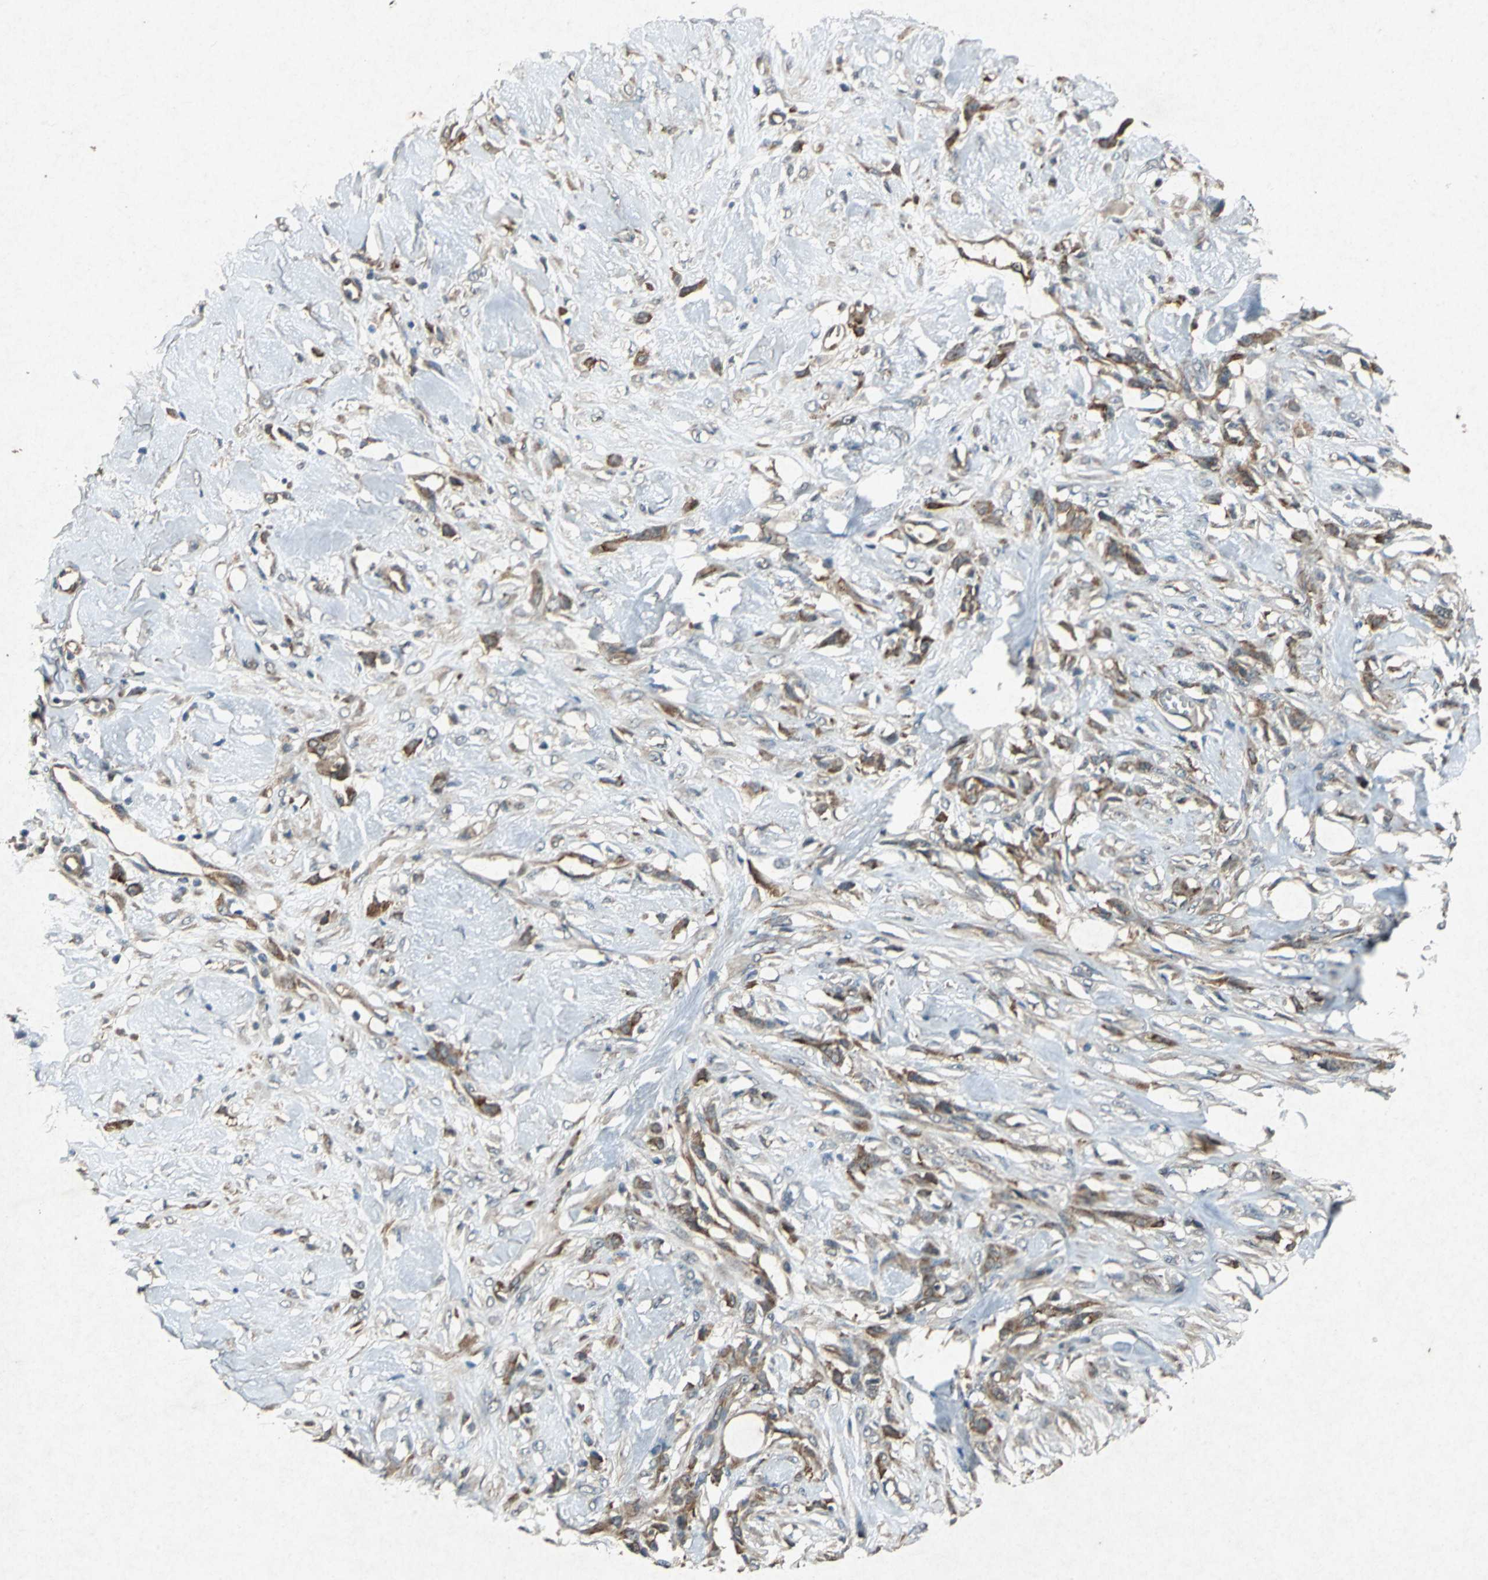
{"staining": {"intensity": "moderate", "quantity": ">75%", "location": "cytoplasmic/membranous"}, "tissue": "skin cancer", "cell_type": "Tumor cells", "image_type": "cancer", "snomed": [{"axis": "morphology", "description": "Normal tissue, NOS"}, {"axis": "morphology", "description": "Squamous cell carcinoma, NOS"}, {"axis": "topography", "description": "Skin"}], "caption": "Squamous cell carcinoma (skin) tissue demonstrates moderate cytoplasmic/membranous positivity in approximately >75% of tumor cells, visualized by immunohistochemistry.", "gene": "HSP90AB1", "patient": {"sex": "female", "age": 59}}